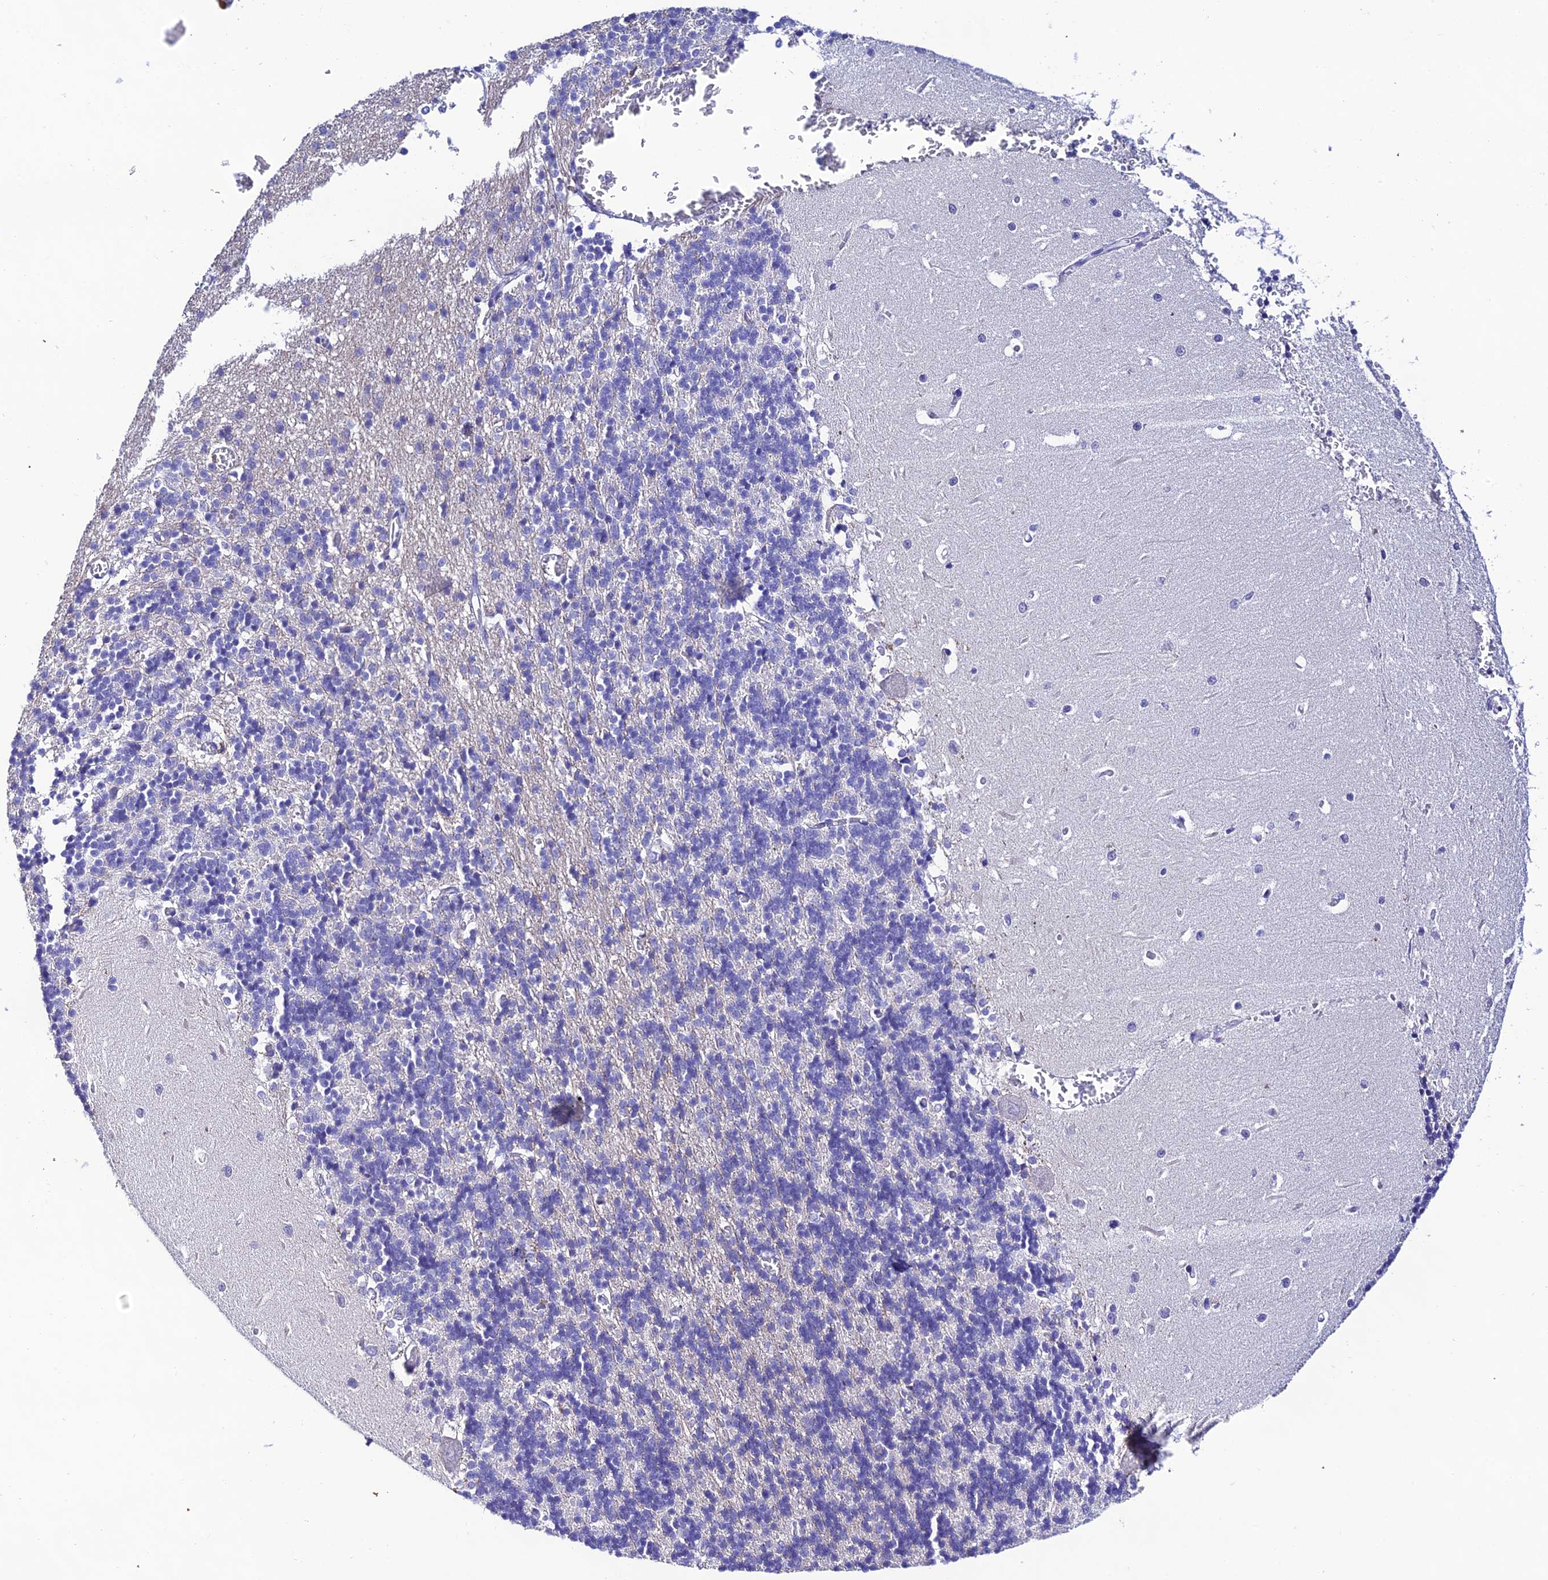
{"staining": {"intensity": "negative", "quantity": "none", "location": "none"}, "tissue": "cerebellum", "cell_type": "Cells in granular layer", "image_type": "normal", "snomed": [{"axis": "morphology", "description": "Normal tissue, NOS"}, {"axis": "topography", "description": "Cerebellum"}], "caption": "Histopathology image shows no protein positivity in cells in granular layer of benign cerebellum. (DAB immunohistochemistry (IHC) with hematoxylin counter stain).", "gene": "NLRP6", "patient": {"sex": "male", "age": 37}}